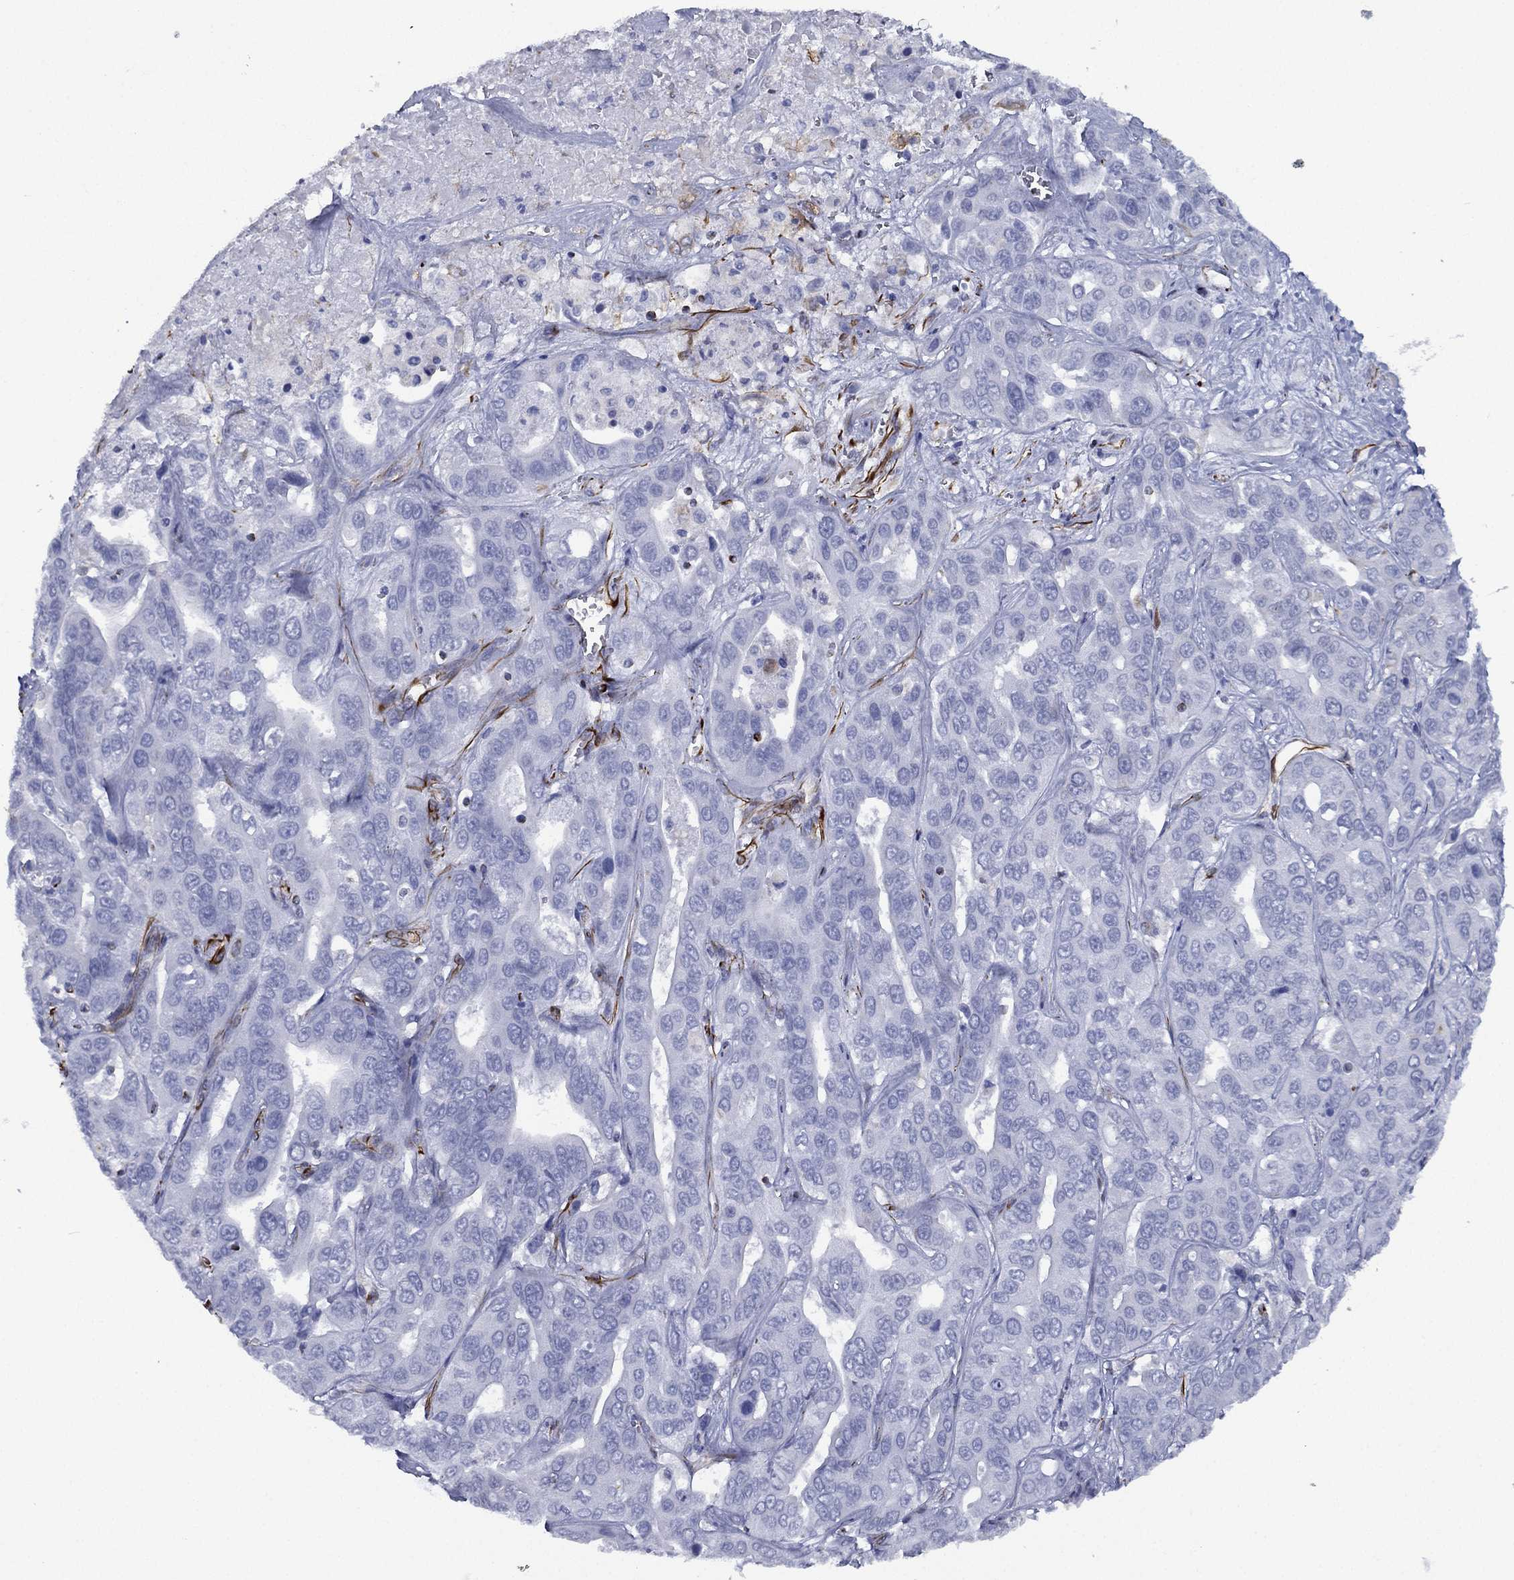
{"staining": {"intensity": "negative", "quantity": "none", "location": "none"}, "tissue": "liver cancer", "cell_type": "Tumor cells", "image_type": "cancer", "snomed": [{"axis": "morphology", "description": "Cholangiocarcinoma"}, {"axis": "topography", "description": "Liver"}], "caption": "Immunohistochemistry (IHC) image of neoplastic tissue: human liver cancer (cholangiocarcinoma) stained with DAB (3,3'-diaminobenzidine) demonstrates no significant protein staining in tumor cells.", "gene": "MAS1", "patient": {"sex": "female", "age": 52}}